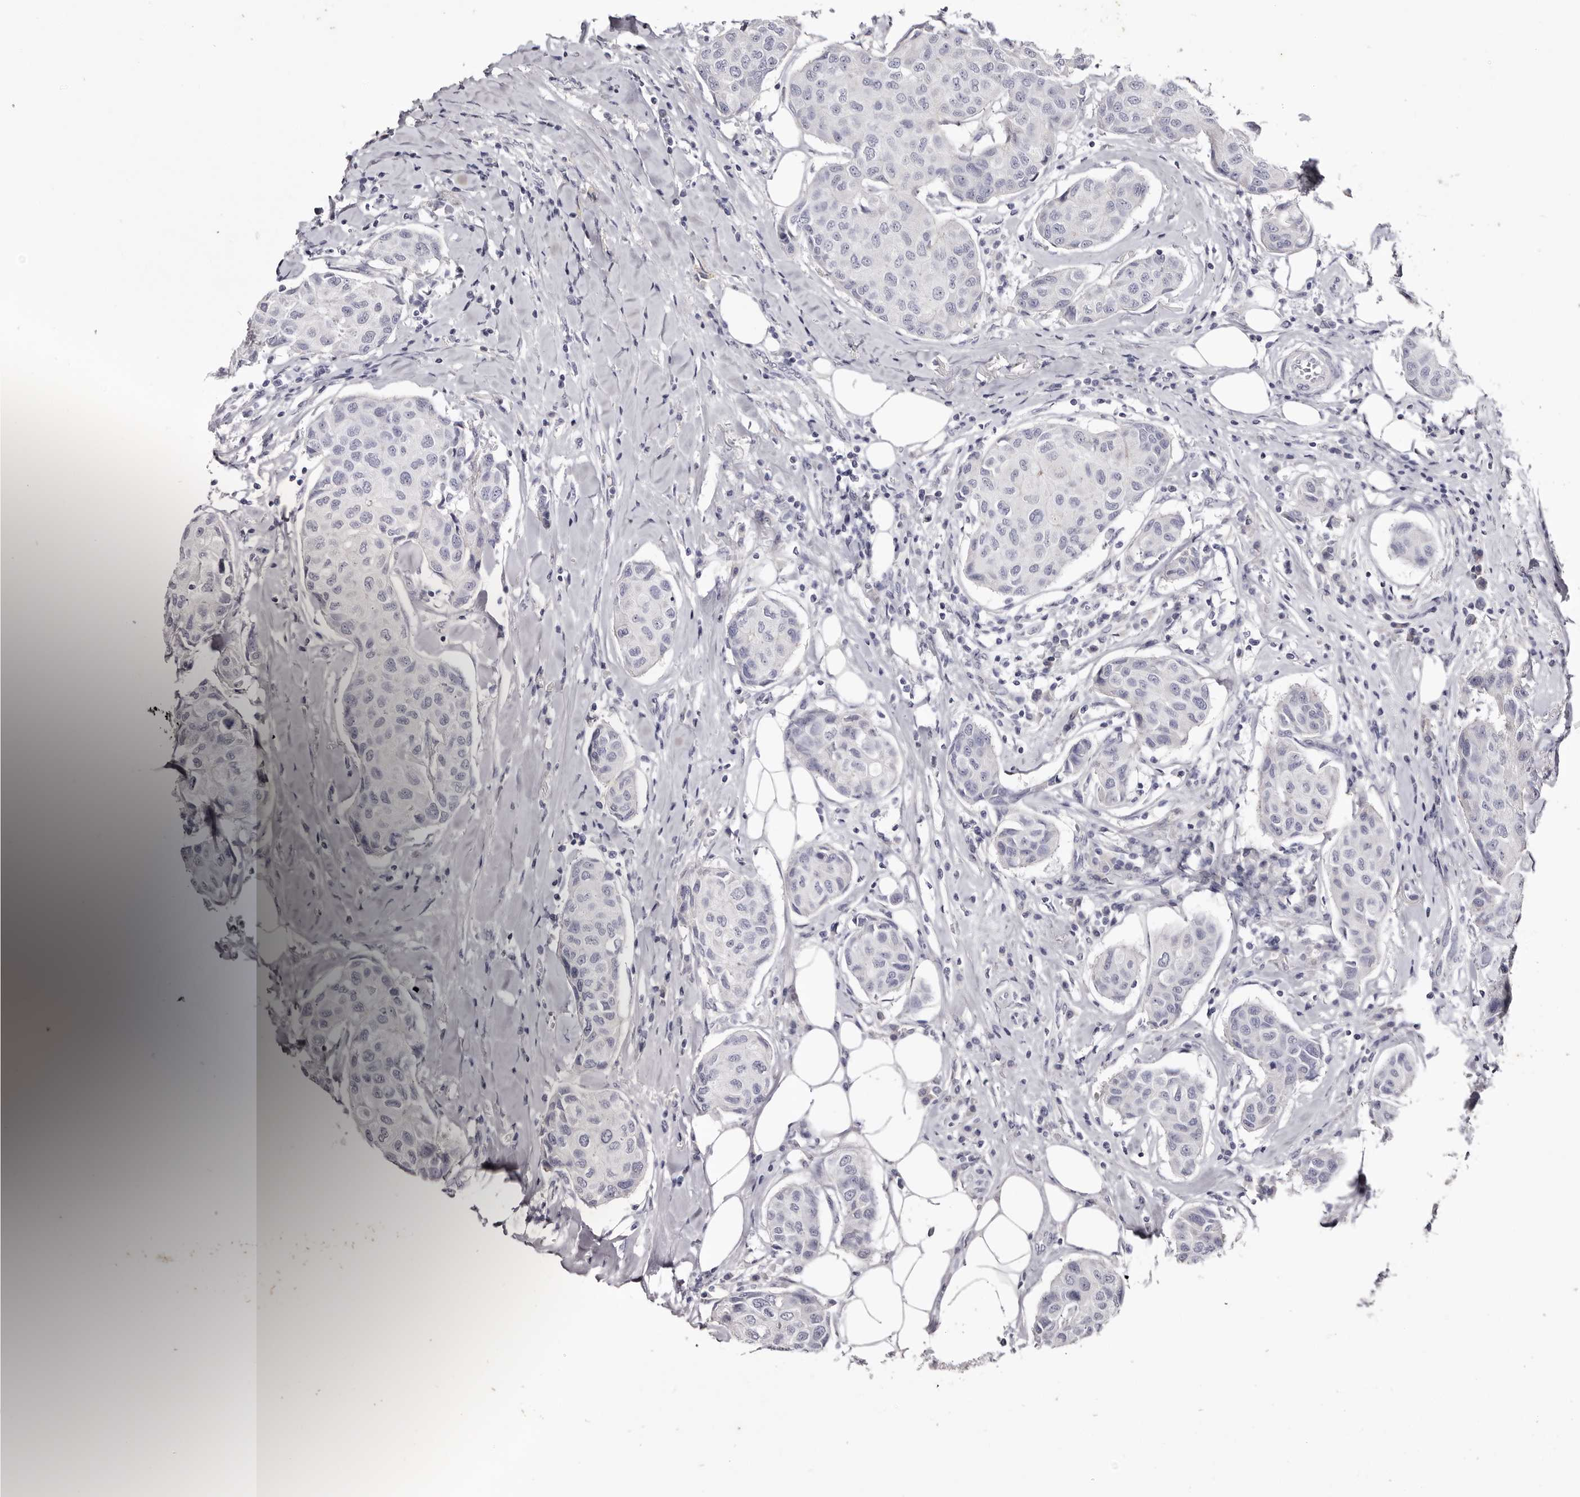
{"staining": {"intensity": "negative", "quantity": "none", "location": "none"}, "tissue": "breast cancer", "cell_type": "Tumor cells", "image_type": "cancer", "snomed": [{"axis": "morphology", "description": "Duct carcinoma"}, {"axis": "topography", "description": "Breast"}], "caption": "The photomicrograph displays no significant expression in tumor cells of breast cancer (invasive ductal carcinoma).", "gene": "CA6", "patient": {"sex": "female", "age": 80}}